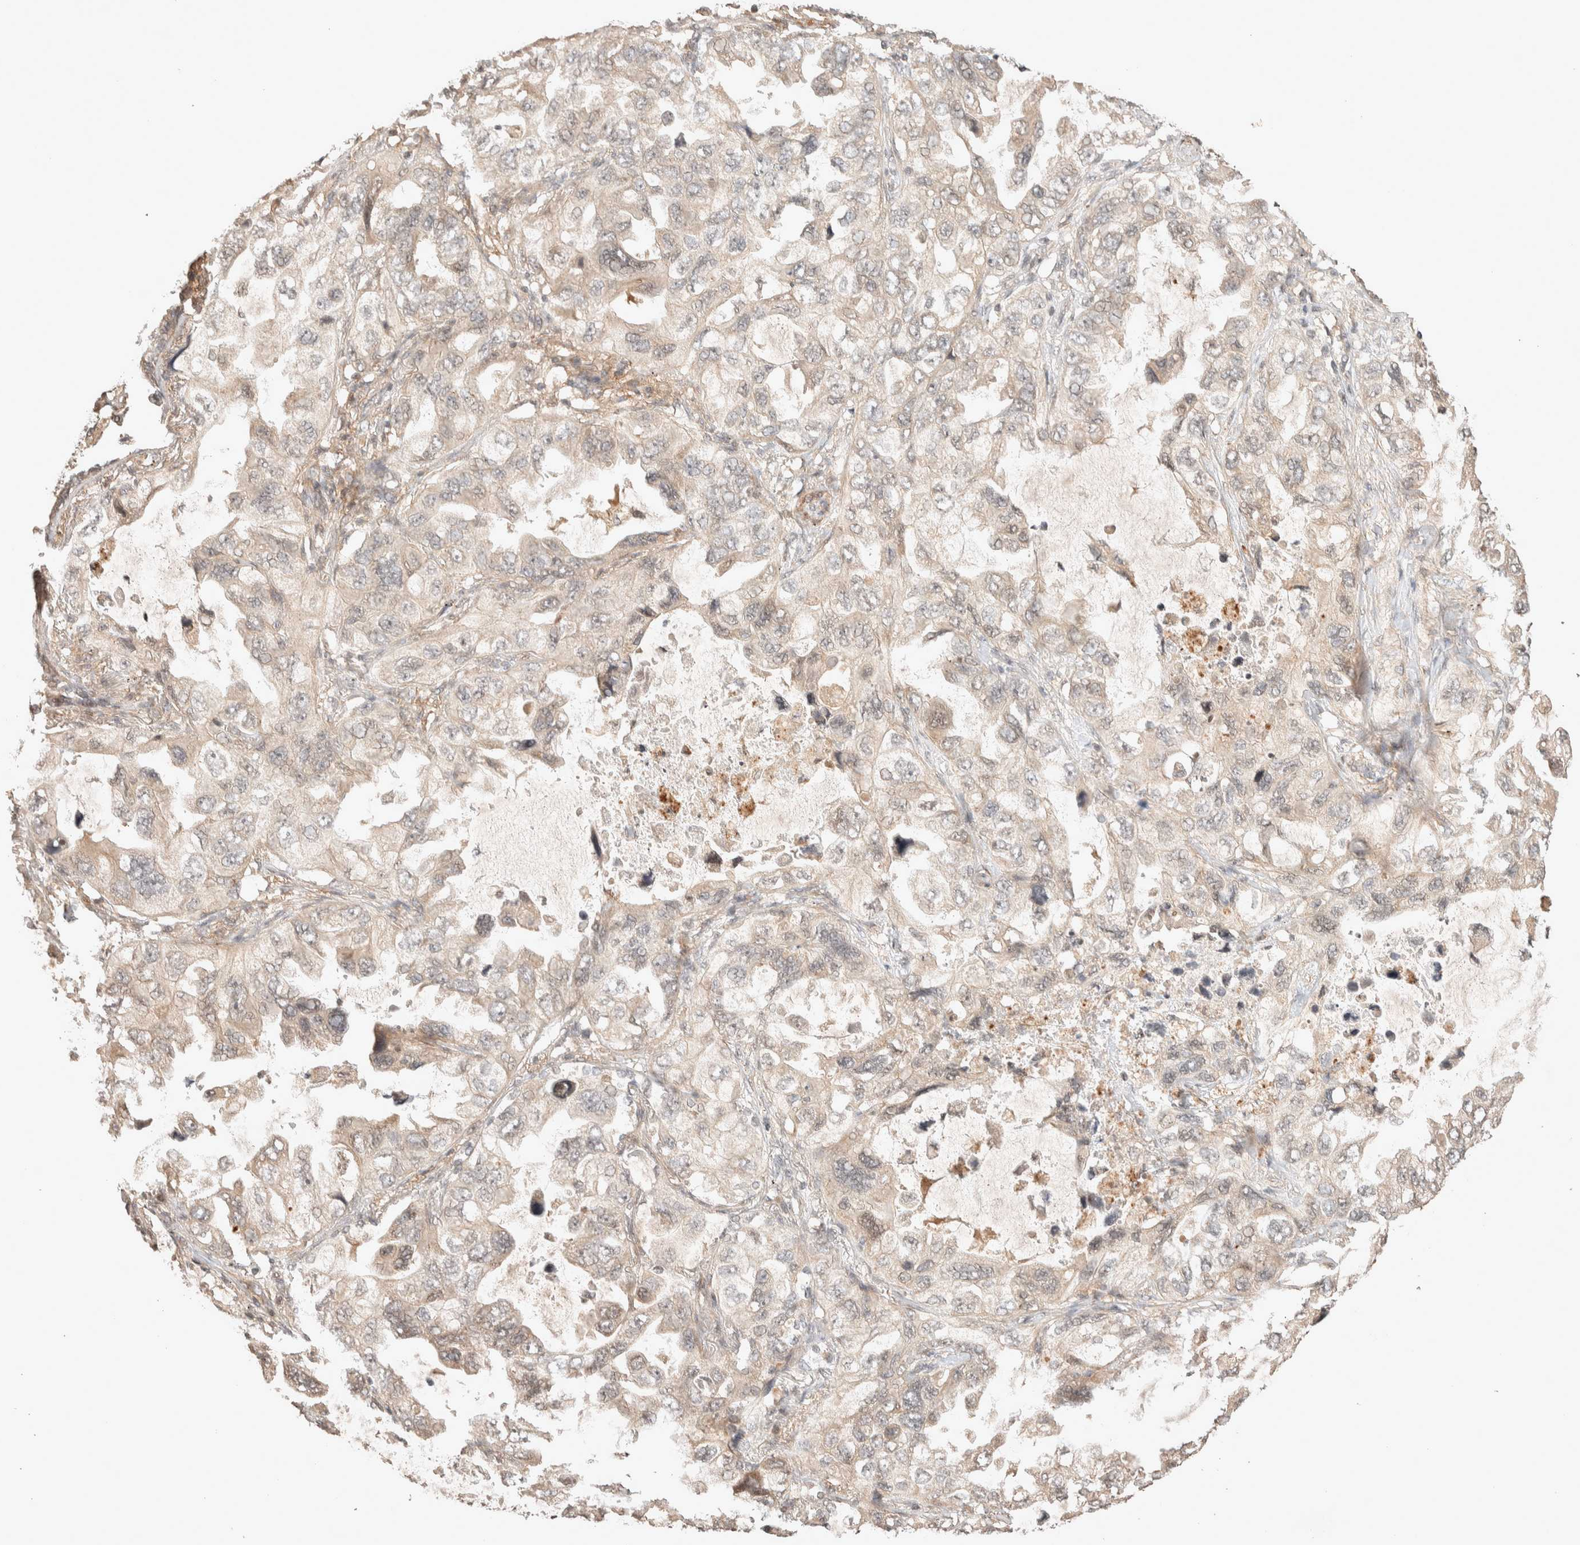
{"staining": {"intensity": "weak", "quantity": "<25%", "location": "cytoplasmic/membranous,nuclear"}, "tissue": "lung cancer", "cell_type": "Tumor cells", "image_type": "cancer", "snomed": [{"axis": "morphology", "description": "Squamous cell carcinoma, NOS"}, {"axis": "topography", "description": "Lung"}], "caption": "There is no significant staining in tumor cells of lung cancer (squamous cell carcinoma).", "gene": "THRA", "patient": {"sex": "female", "age": 73}}